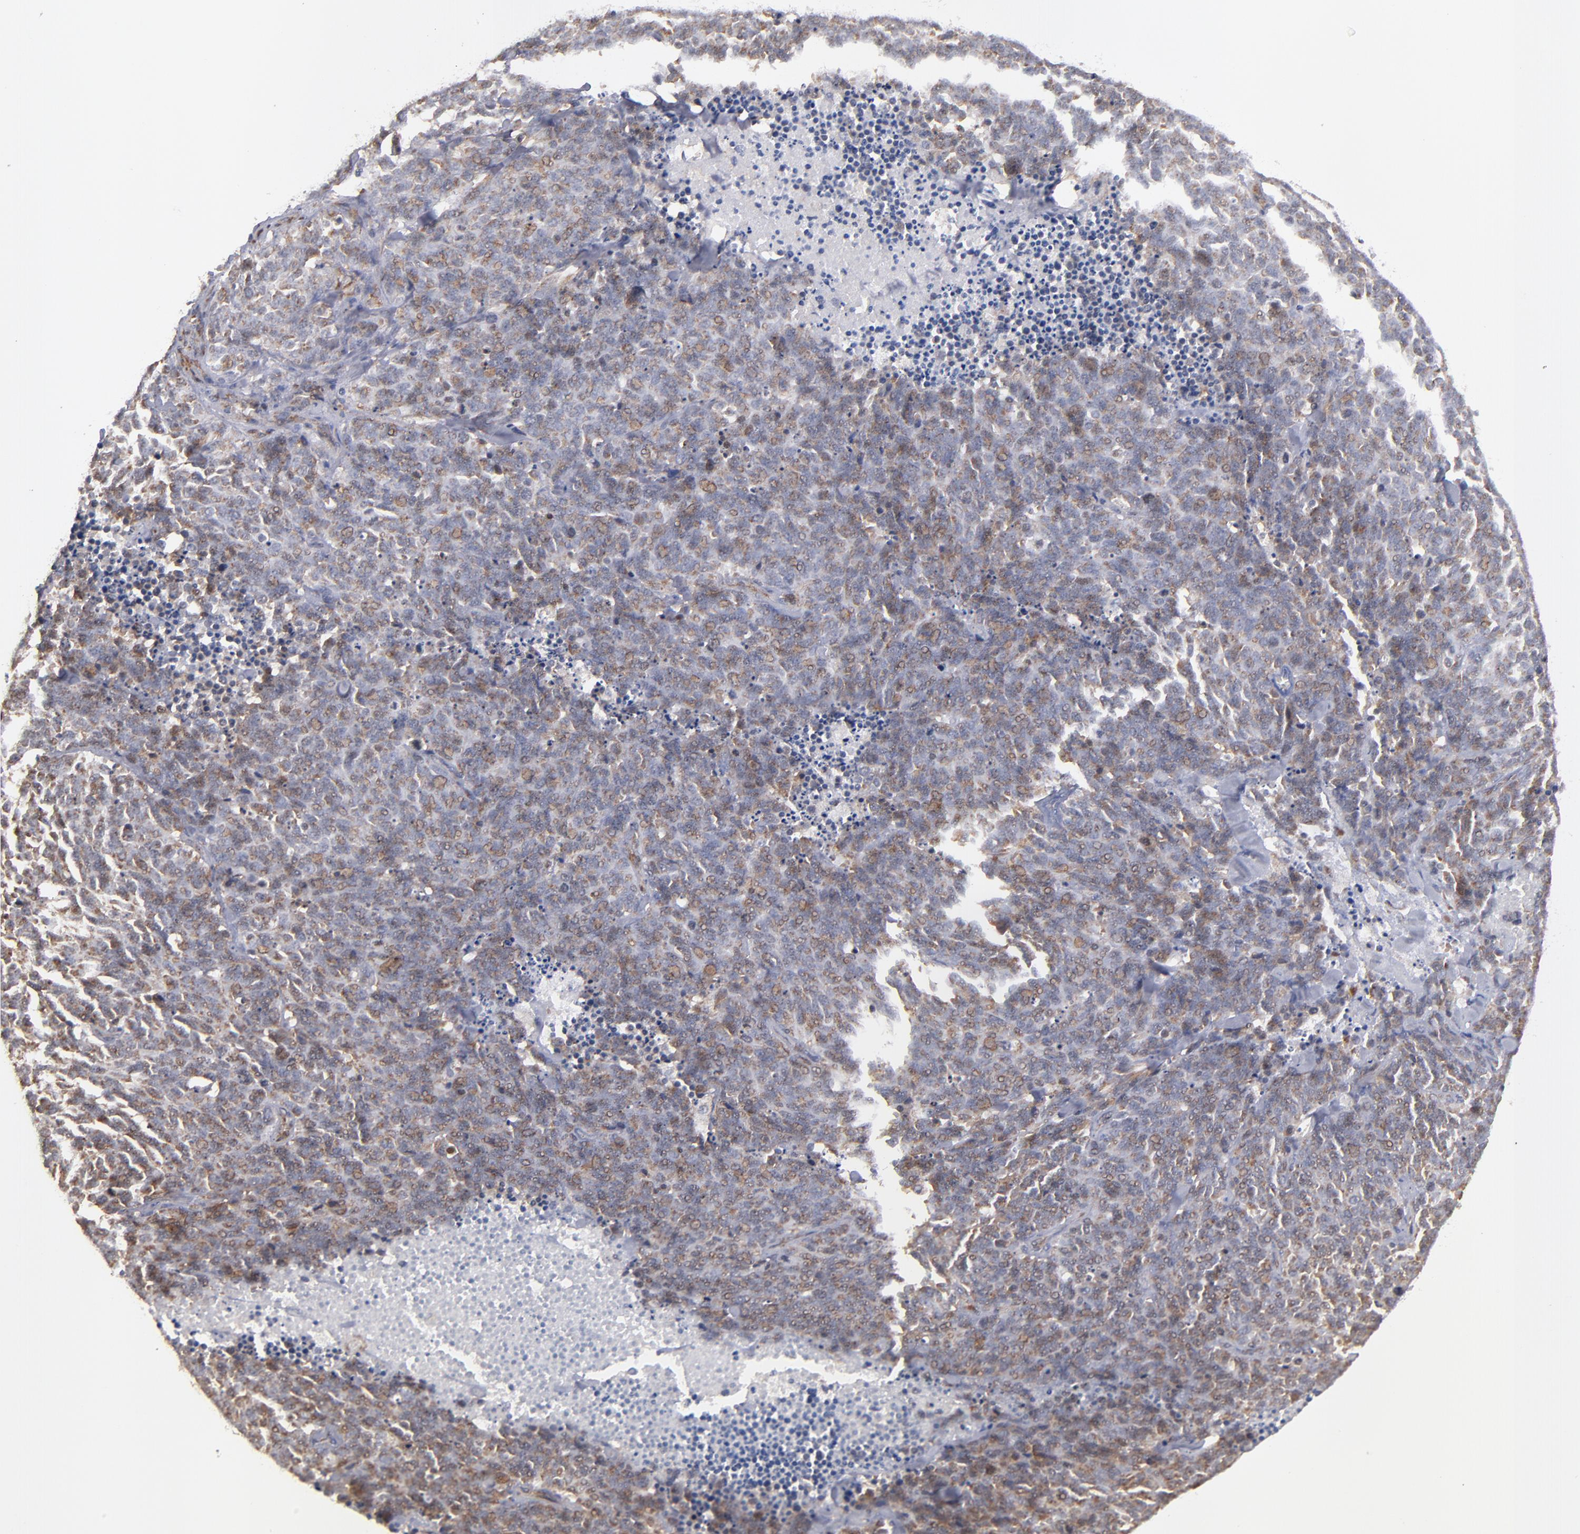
{"staining": {"intensity": "weak", "quantity": ">75%", "location": "cytoplasmic/membranous"}, "tissue": "lung cancer", "cell_type": "Tumor cells", "image_type": "cancer", "snomed": [{"axis": "morphology", "description": "Neoplasm, malignant, NOS"}, {"axis": "topography", "description": "Lung"}], "caption": "A brown stain shows weak cytoplasmic/membranous positivity of a protein in lung cancer (malignant neoplasm) tumor cells.", "gene": "SND1", "patient": {"sex": "female", "age": 58}}